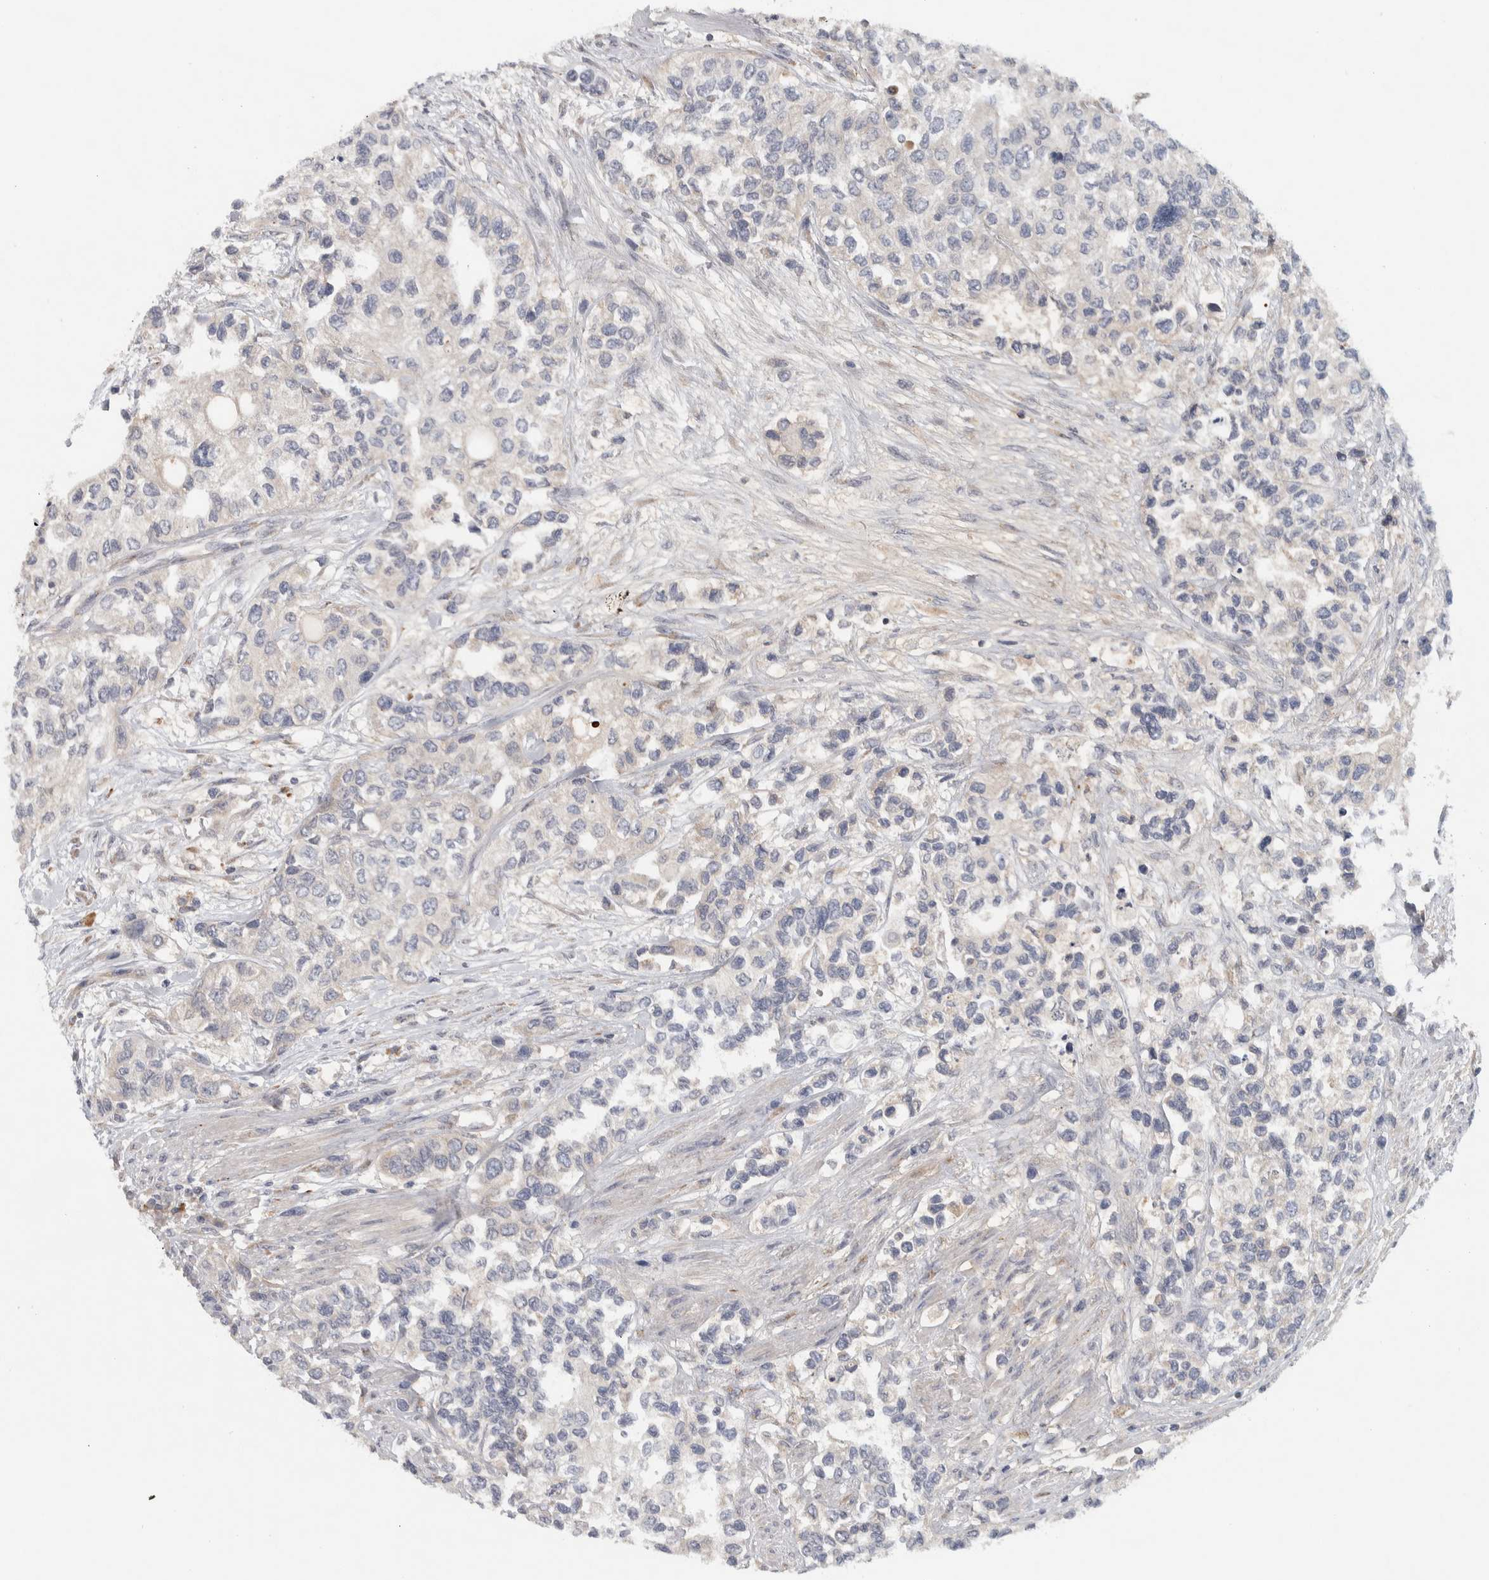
{"staining": {"intensity": "negative", "quantity": "none", "location": "none"}, "tissue": "urothelial cancer", "cell_type": "Tumor cells", "image_type": "cancer", "snomed": [{"axis": "morphology", "description": "Urothelial carcinoma, High grade"}, {"axis": "topography", "description": "Urinary bladder"}], "caption": "Urothelial carcinoma (high-grade) was stained to show a protein in brown. There is no significant expression in tumor cells. (DAB immunohistochemistry (IHC) visualized using brightfield microscopy, high magnification).", "gene": "ADPRM", "patient": {"sex": "female", "age": 56}}